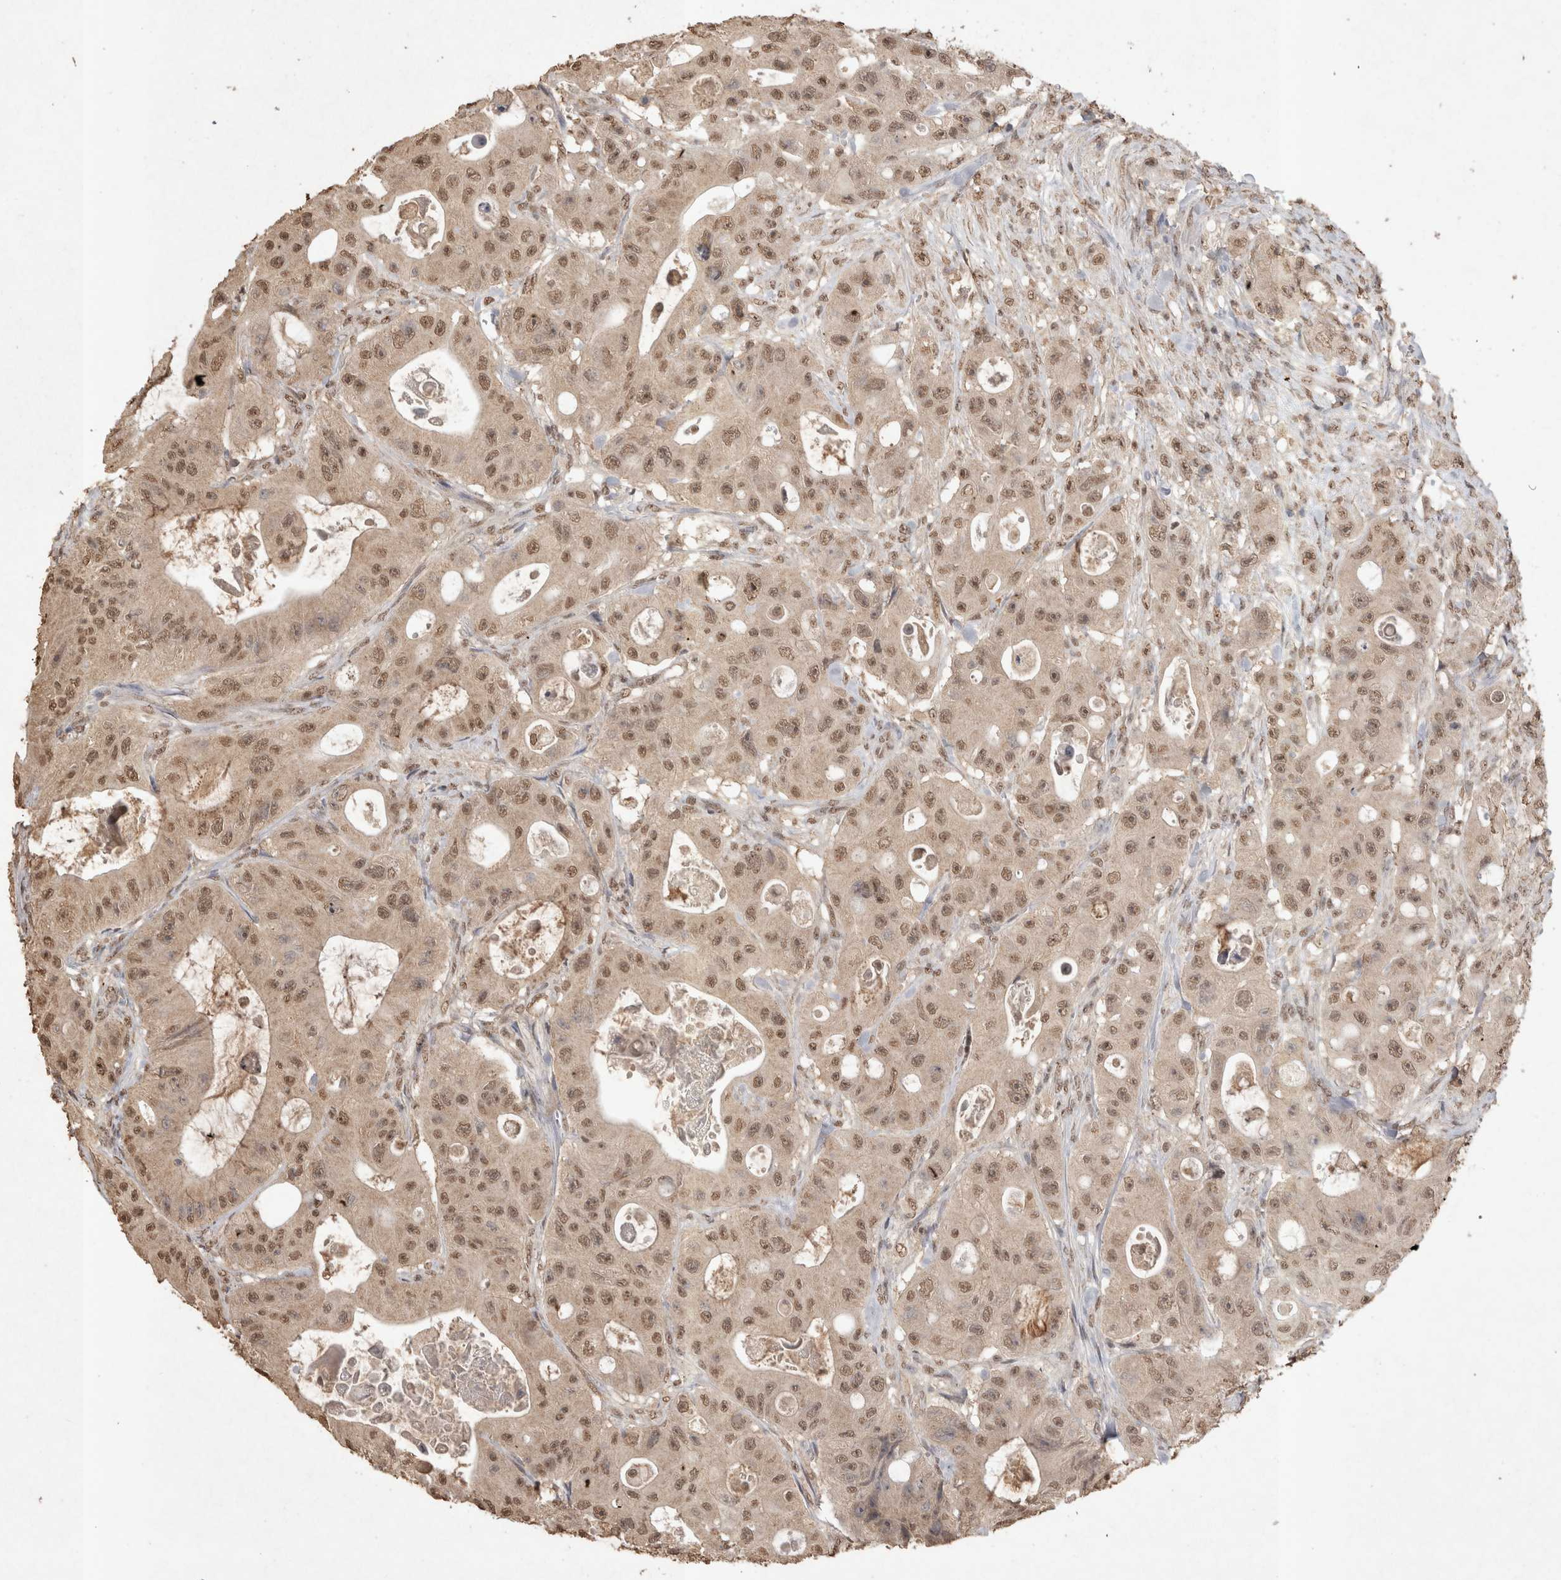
{"staining": {"intensity": "moderate", "quantity": ">75%", "location": "nuclear"}, "tissue": "colorectal cancer", "cell_type": "Tumor cells", "image_type": "cancer", "snomed": [{"axis": "morphology", "description": "Adenocarcinoma, NOS"}, {"axis": "topography", "description": "Colon"}], "caption": "Protein analysis of colorectal adenocarcinoma tissue displays moderate nuclear expression in approximately >75% of tumor cells. (brown staining indicates protein expression, while blue staining denotes nuclei).", "gene": "MLX", "patient": {"sex": "female", "age": 46}}